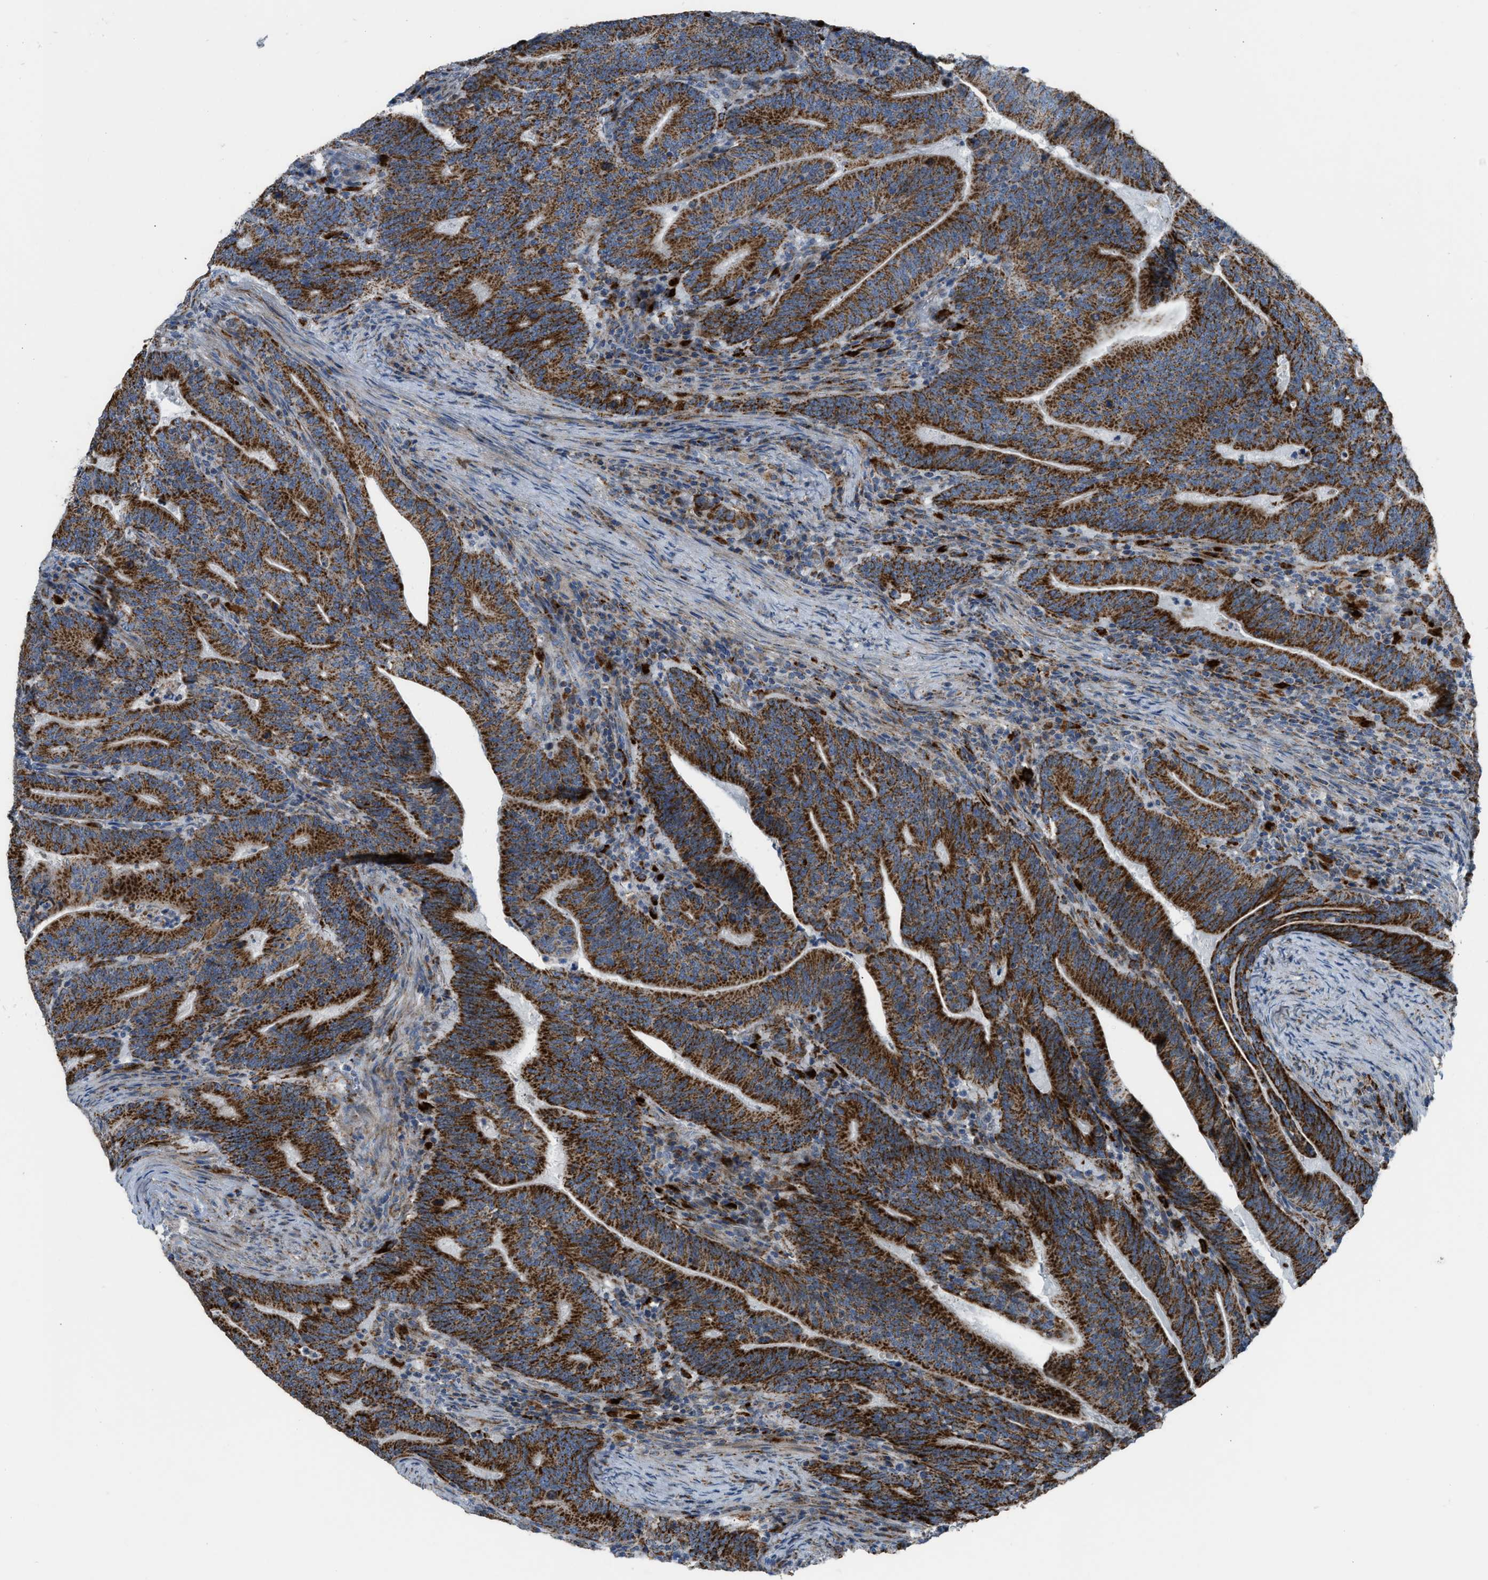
{"staining": {"intensity": "strong", "quantity": ">75%", "location": "cytoplasmic/membranous"}, "tissue": "colorectal cancer", "cell_type": "Tumor cells", "image_type": "cancer", "snomed": [{"axis": "morphology", "description": "Adenocarcinoma, NOS"}, {"axis": "topography", "description": "Colon"}], "caption": "Brown immunohistochemical staining in colorectal cancer demonstrates strong cytoplasmic/membranous staining in about >75% of tumor cells.", "gene": "SMIM20", "patient": {"sex": "female", "age": 66}}